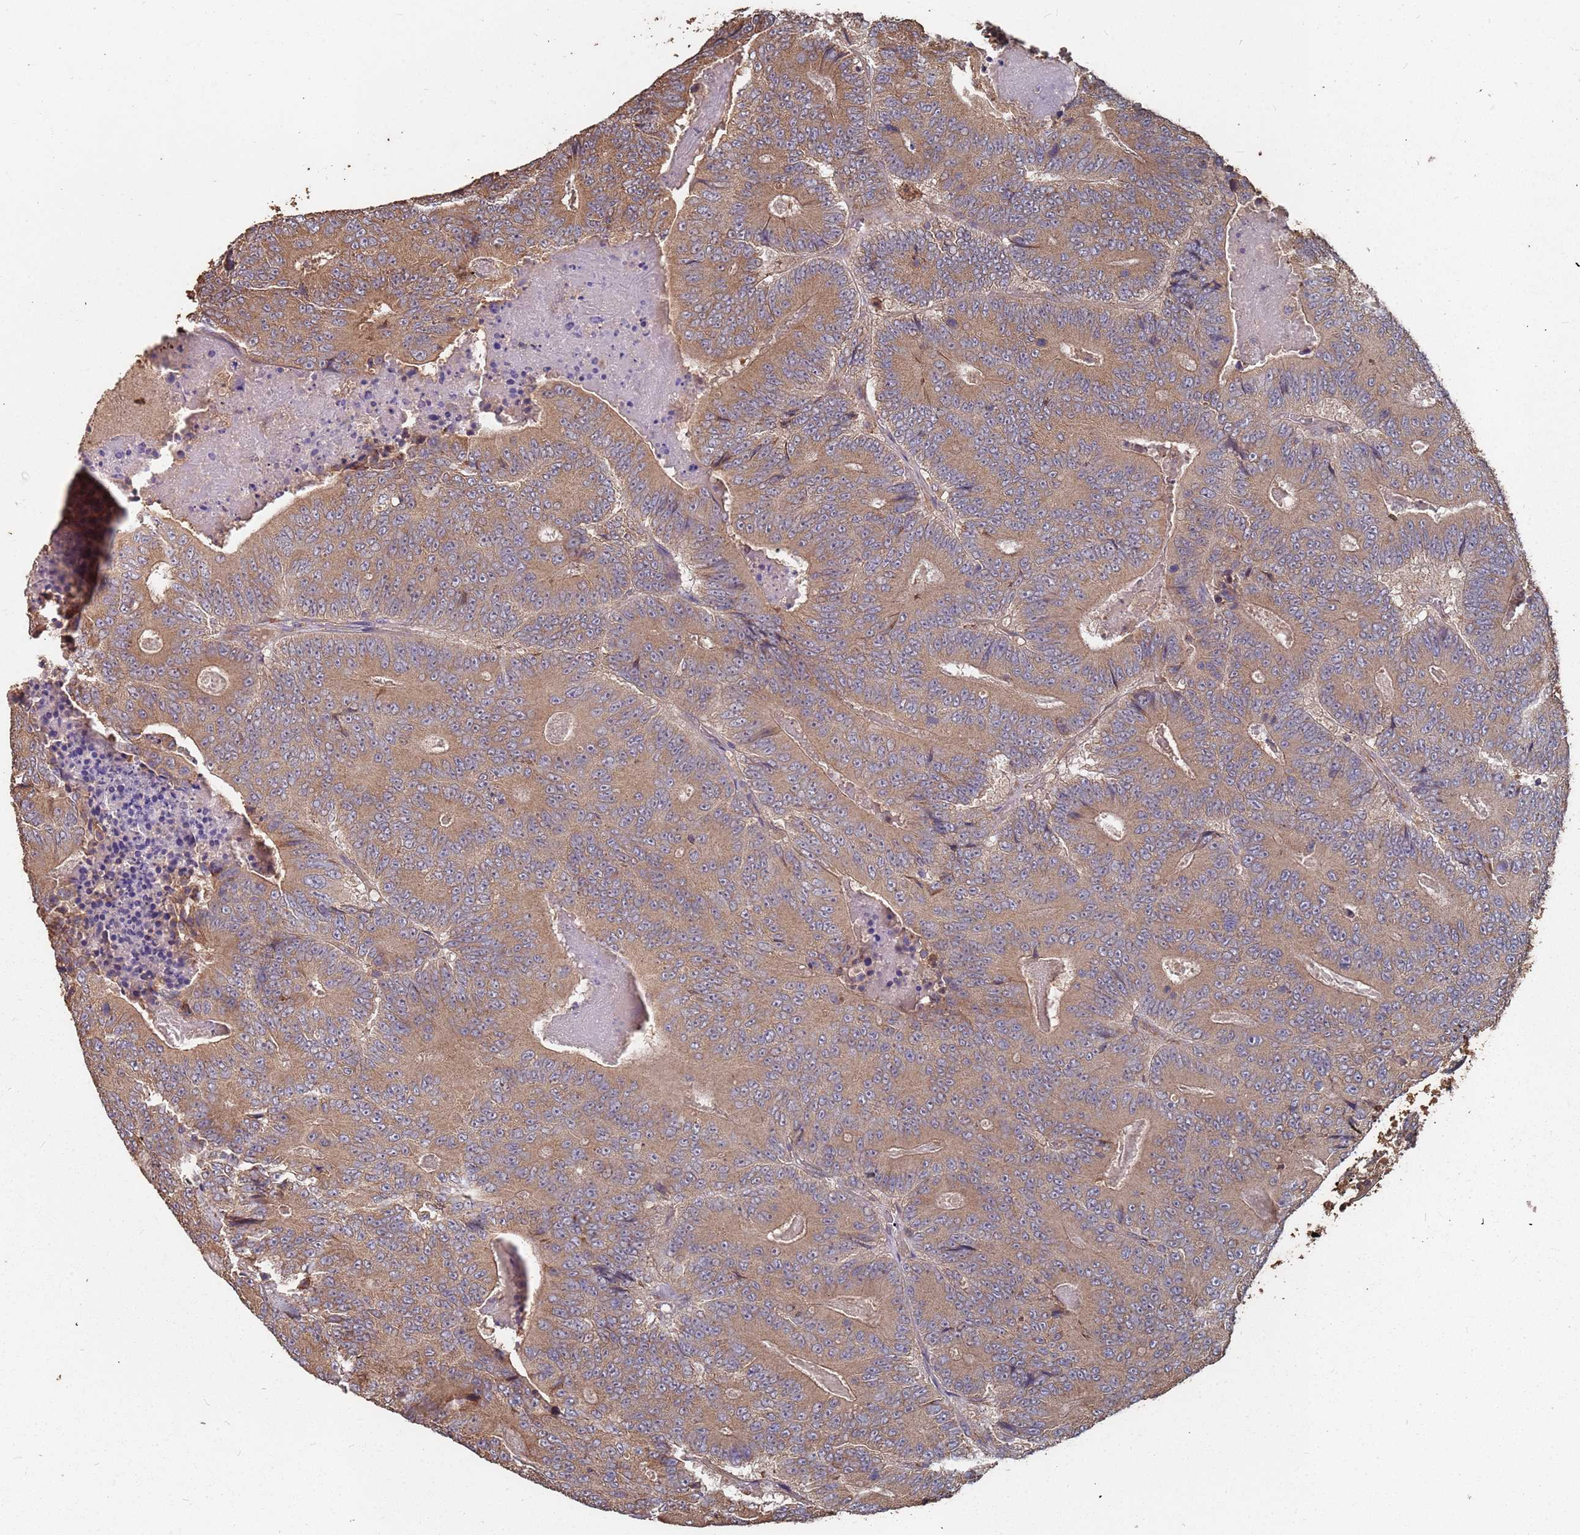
{"staining": {"intensity": "moderate", "quantity": ">75%", "location": "cytoplasmic/membranous"}, "tissue": "colorectal cancer", "cell_type": "Tumor cells", "image_type": "cancer", "snomed": [{"axis": "morphology", "description": "Adenocarcinoma, NOS"}, {"axis": "topography", "description": "Colon"}], "caption": "Colorectal cancer (adenocarcinoma) was stained to show a protein in brown. There is medium levels of moderate cytoplasmic/membranous expression in about >75% of tumor cells. The staining is performed using DAB (3,3'-diaminobenzidine) brown chromogen to label protein expression. The nuclei are counter-stained blue using hematoxylin.", "gene": "ATG5", "patient": {"sex": "male", "age": 83}}